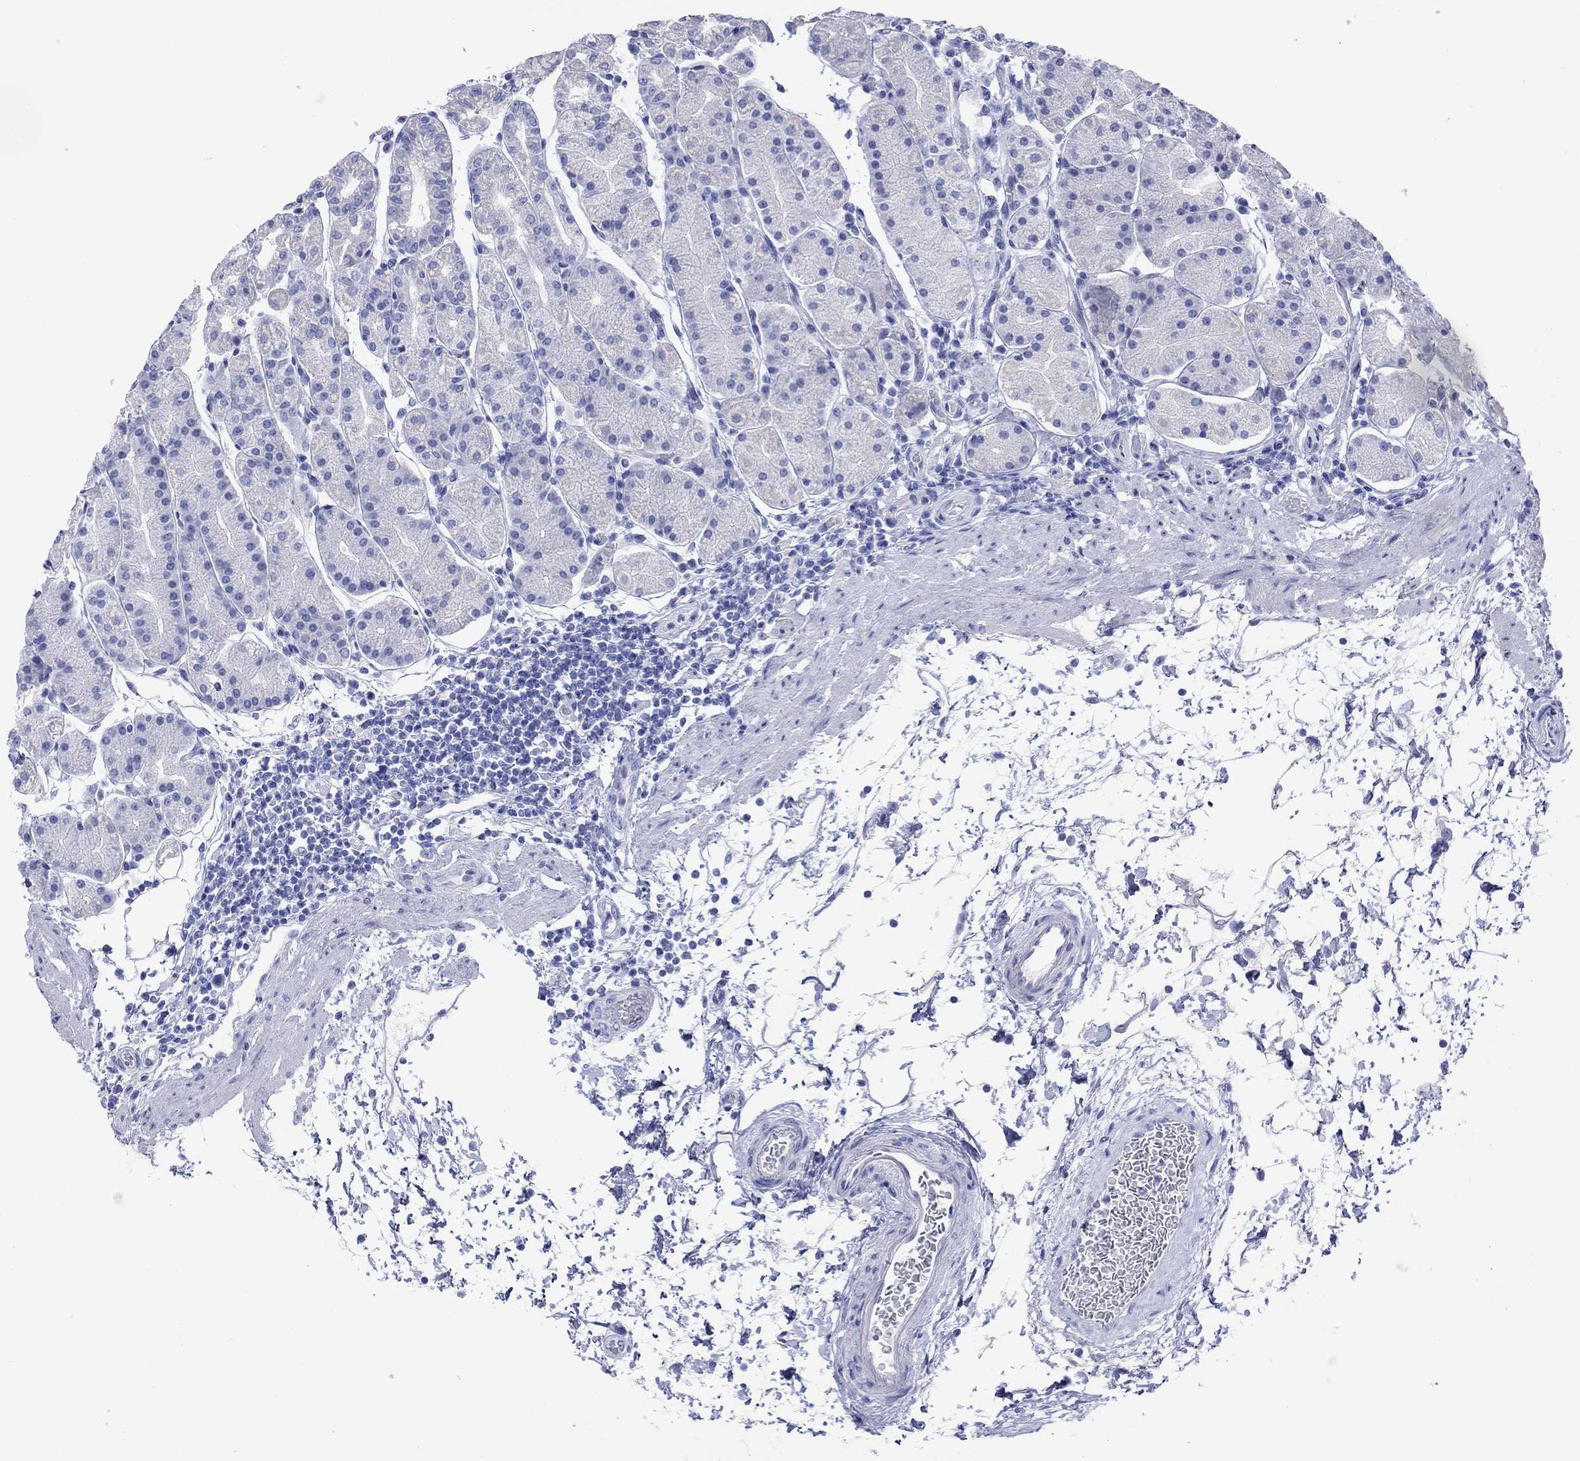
{"staining": {"intensity": "weak", "quantity": "<25%", "location": "cytoplasmic/membranous"}, "tissue": "stomach", "cell_type": "Glandular cells", "image_type": "normal", "snomed": [{"axis": "morphology", "description": "Normal tissue, NOS"}, {"axis": "topography", "description": "Stomach"}], "caption": "High magnification brightfield microscopy of unremarkable stomach stained with DAB (3,3'-diaminobenzidine) (brown) and counterstained with hematoxylin (blue): glandular cells show no significant staining. (DAB immunohistochemistry with hematoxylin counter stain).", "gene": "MLANA", "patient": {"sex": "male", "age": 54}}